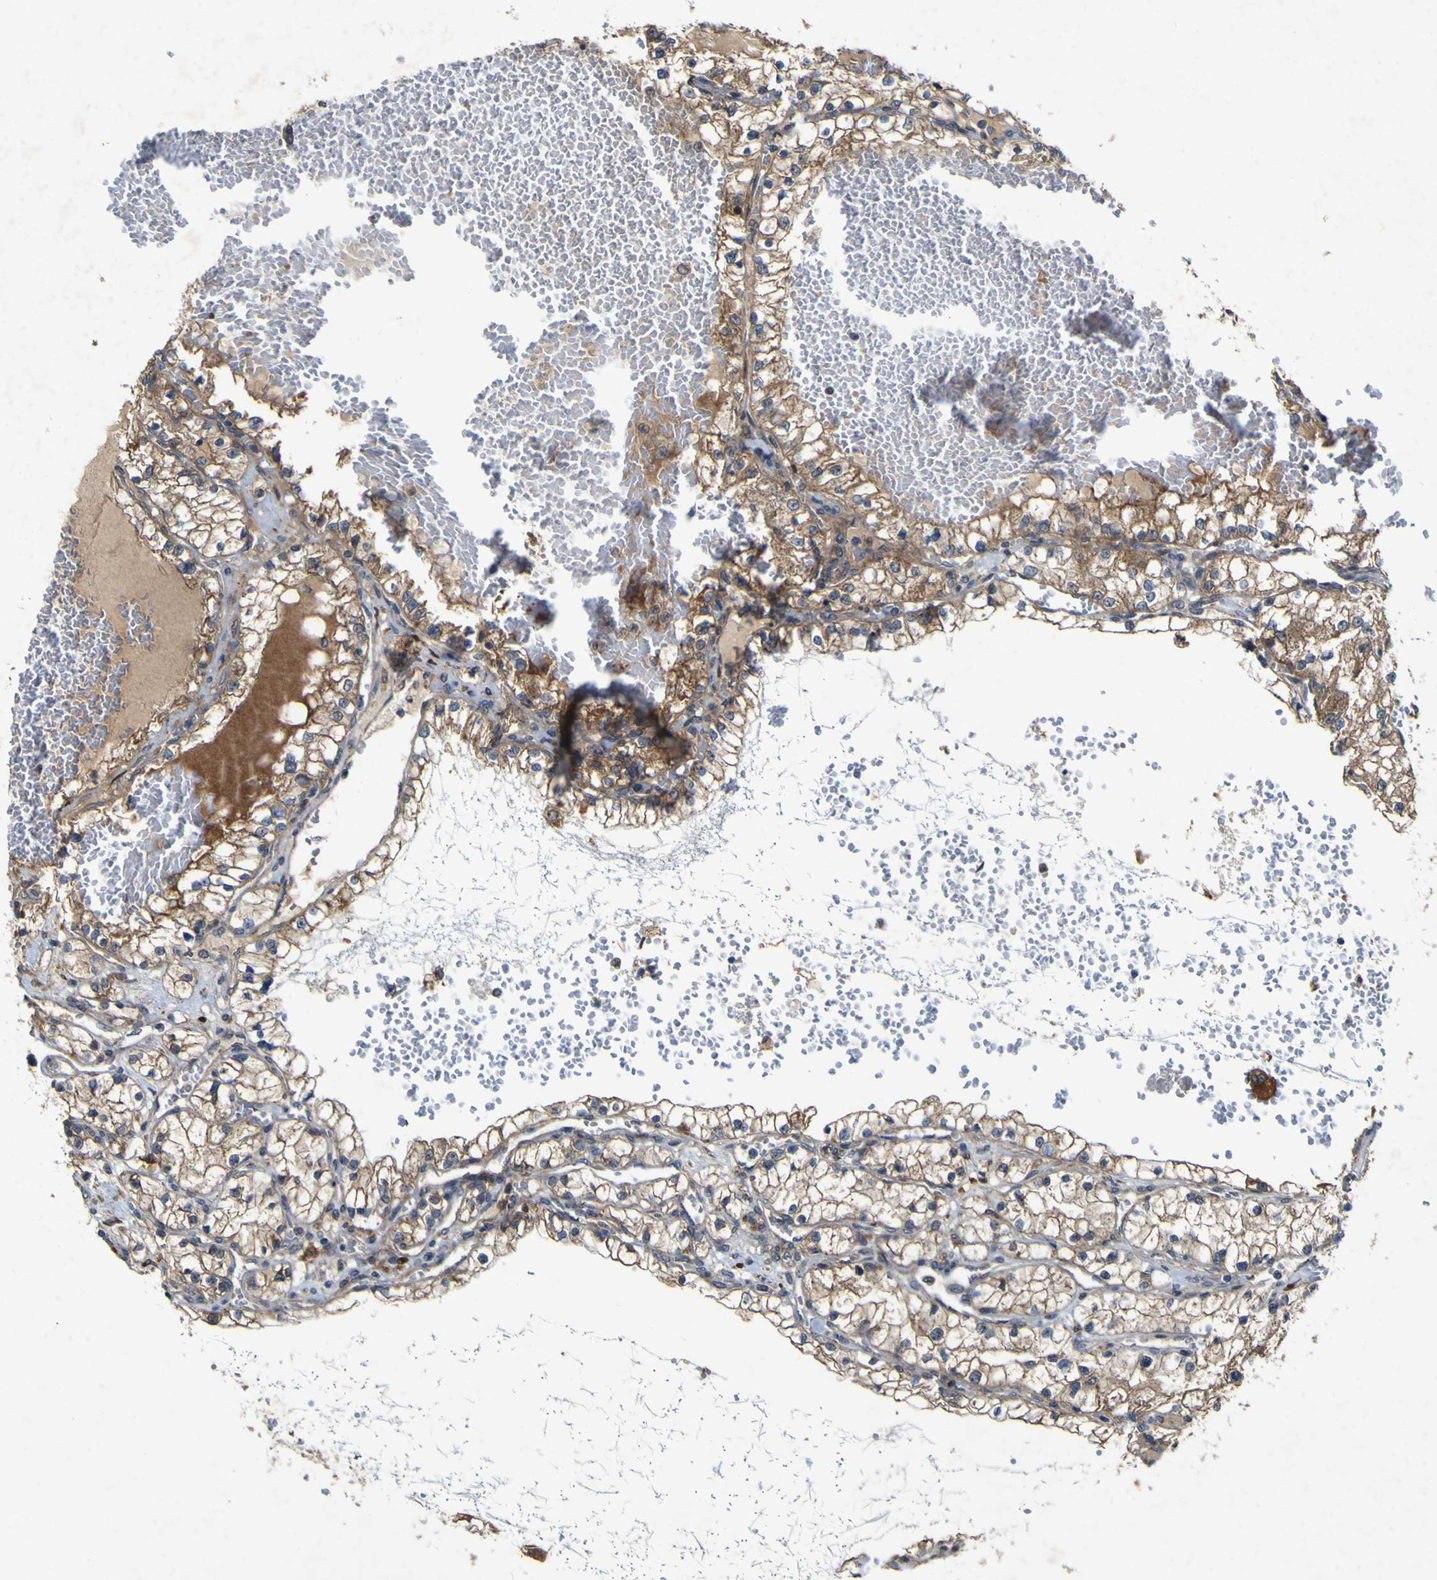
{"staining": {"intensity": "moderate", "quantity": ">75%", "location": "cytoplasmic/membranous"}, "tissue": "renal cancer", "cell_type": "Tumor cells", "image_type": "cancer", "snomed": [{"axis": "morphology", "description": "Adenocarcinoma, NOS"}, {"axis": "topography", "description": "Kidney"}], "caption": "Tumor cells demonstrate medium levels of moderate cytoplasmic/membranous positivity in about >75% of cells in human renal cancer.", "gene": "IRAK2", "patient": {"sex": "male", "age": 68}}